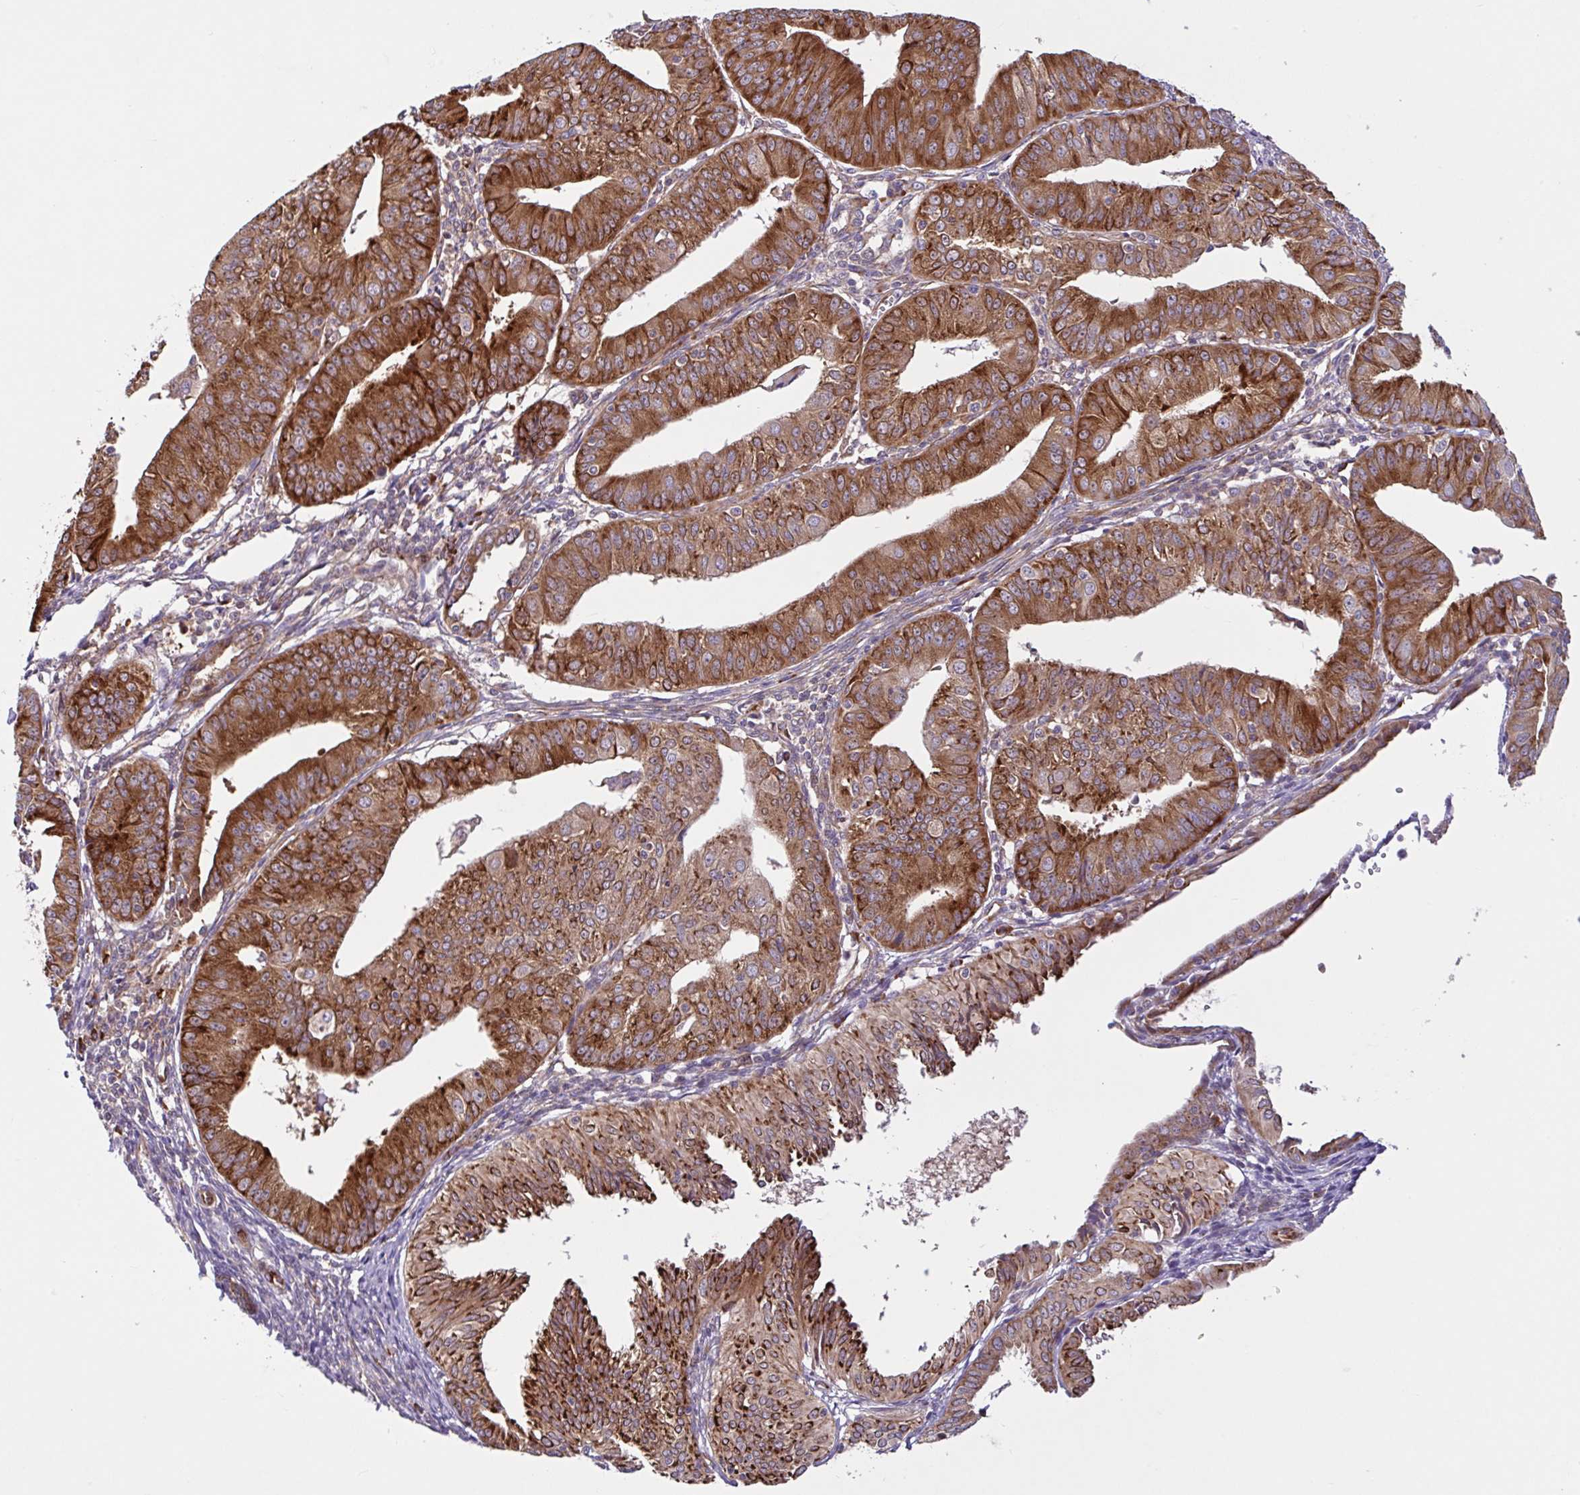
{"staining": {"intensity": "strong", "quantity": ">75%", "location": "cytoplasmic/membranous"}, "tissue": "endometrial cancer", "cell_type": "Tumor cells", "image_type": "cancer", "snomed": [{"axis": "morphology", "description": "Adenocarcinoma, NOS"}, {"axis": "topography", "description": "Endometrium"}], "caption": "Immunohistochemistry (IHC) (DAB (3,3'-diaminobenzidine)) staining of human endometrial cancer (adenocarcinoma) shows strong cytoplasmic/membranous protein staining in approximately >75% of tumor cells.", "gene": "NTPCR", "patient": {"sex": "female", "age": 56}}